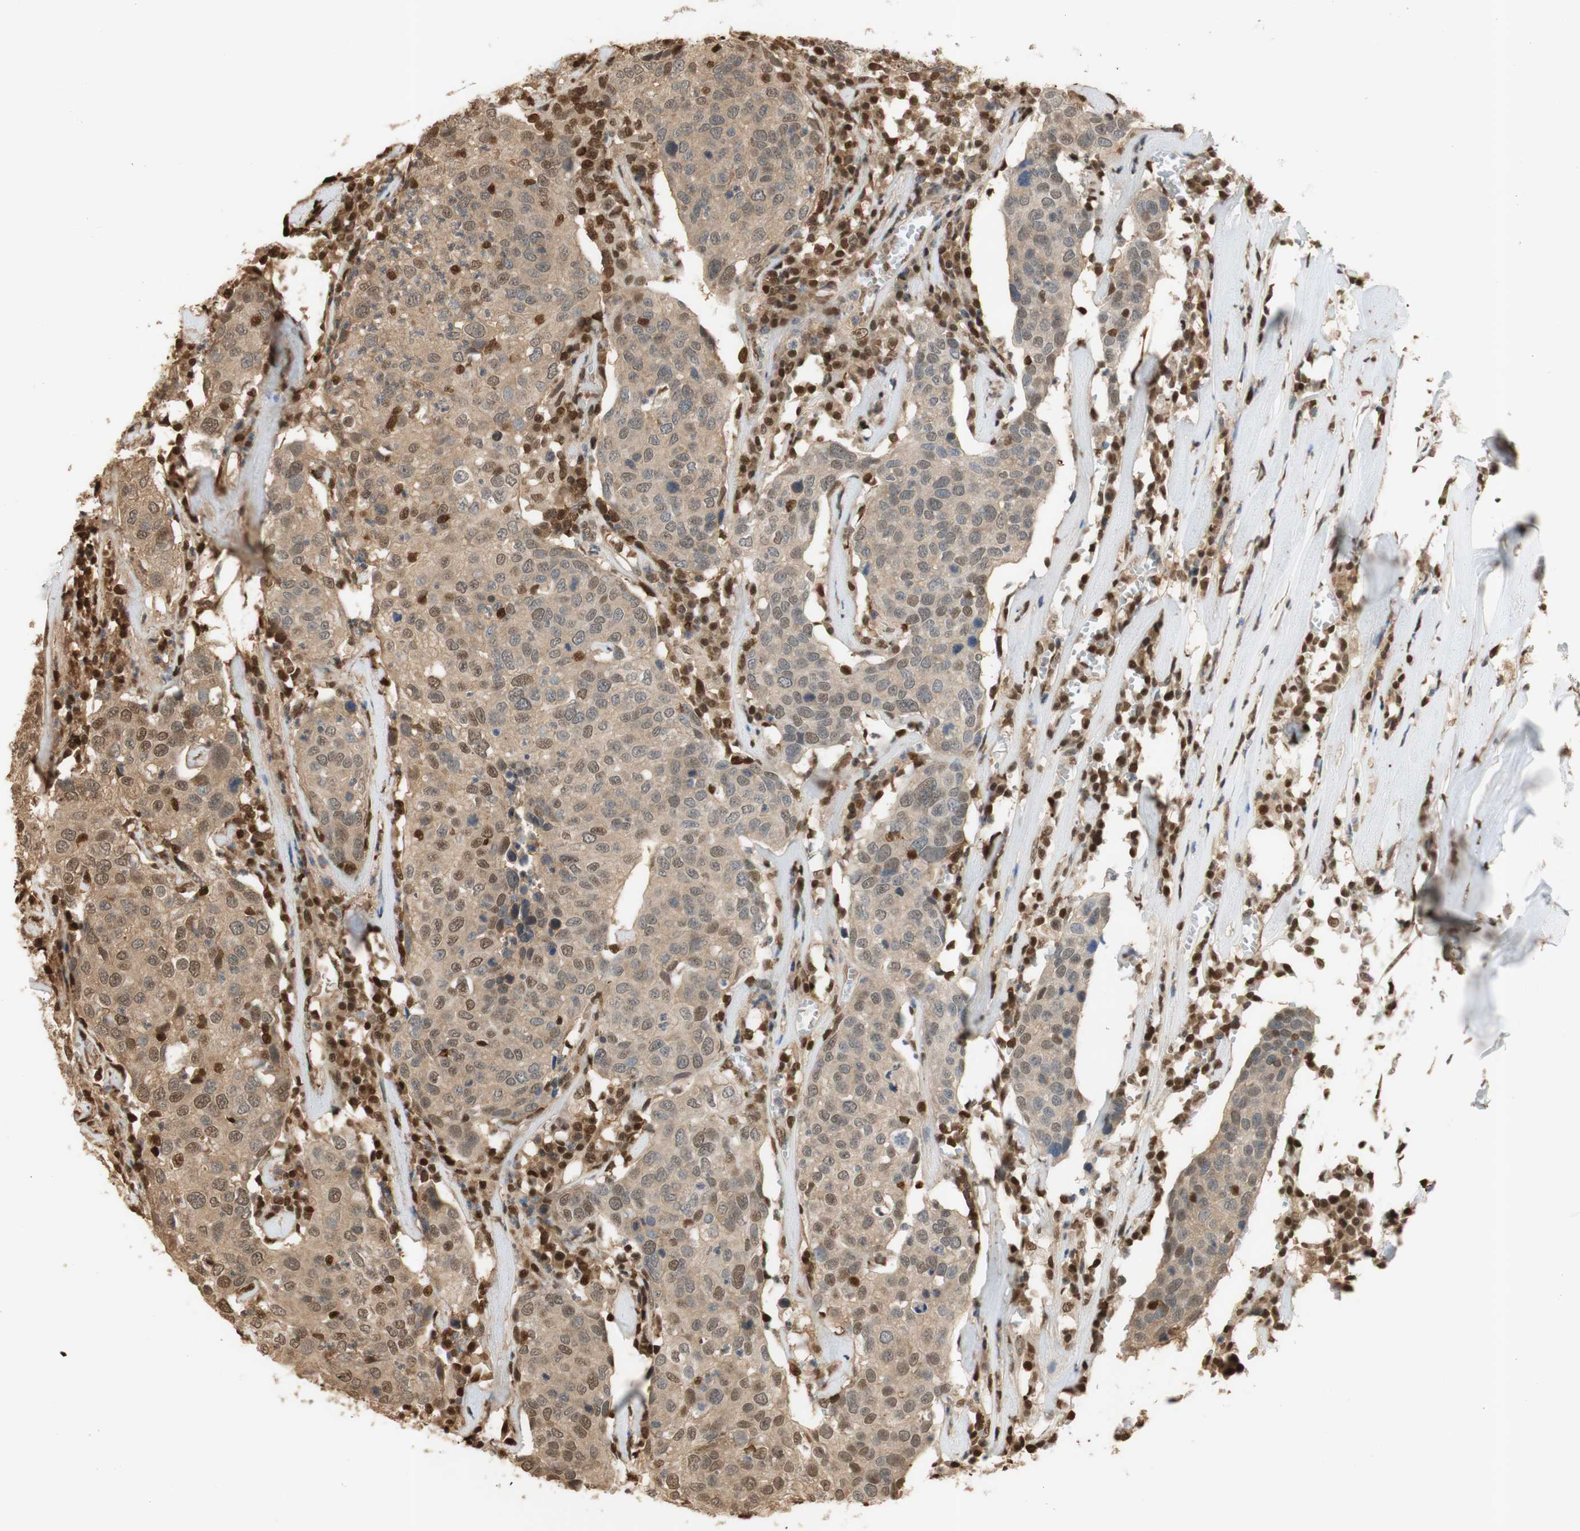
{"staining": {"intensity": "moderate", "quantity": ">75%", "location": "cytoplasmic/membranous,nuclear"}, "tissue": "head and neck cancer", "cell_type": "Tumor cells", "image_type": "cancer", "snomed": [{"axis": "morphology", "description": "Adenocarcinoma, NOS"}, {"axis": "topography", "description": "Salivary gland"}, {"axis": "topography", "description": "Head-Neck"}], "caption": "About >75% of tumor cells in human head and neck adenocarcinoma exhibit moderate cytoplasmic/membranous and nuclear protein expression as visualized by brown immunohistochemical staining.", "gene": "NAP1L4", "patient": {"sex": "female", "age": 65}}